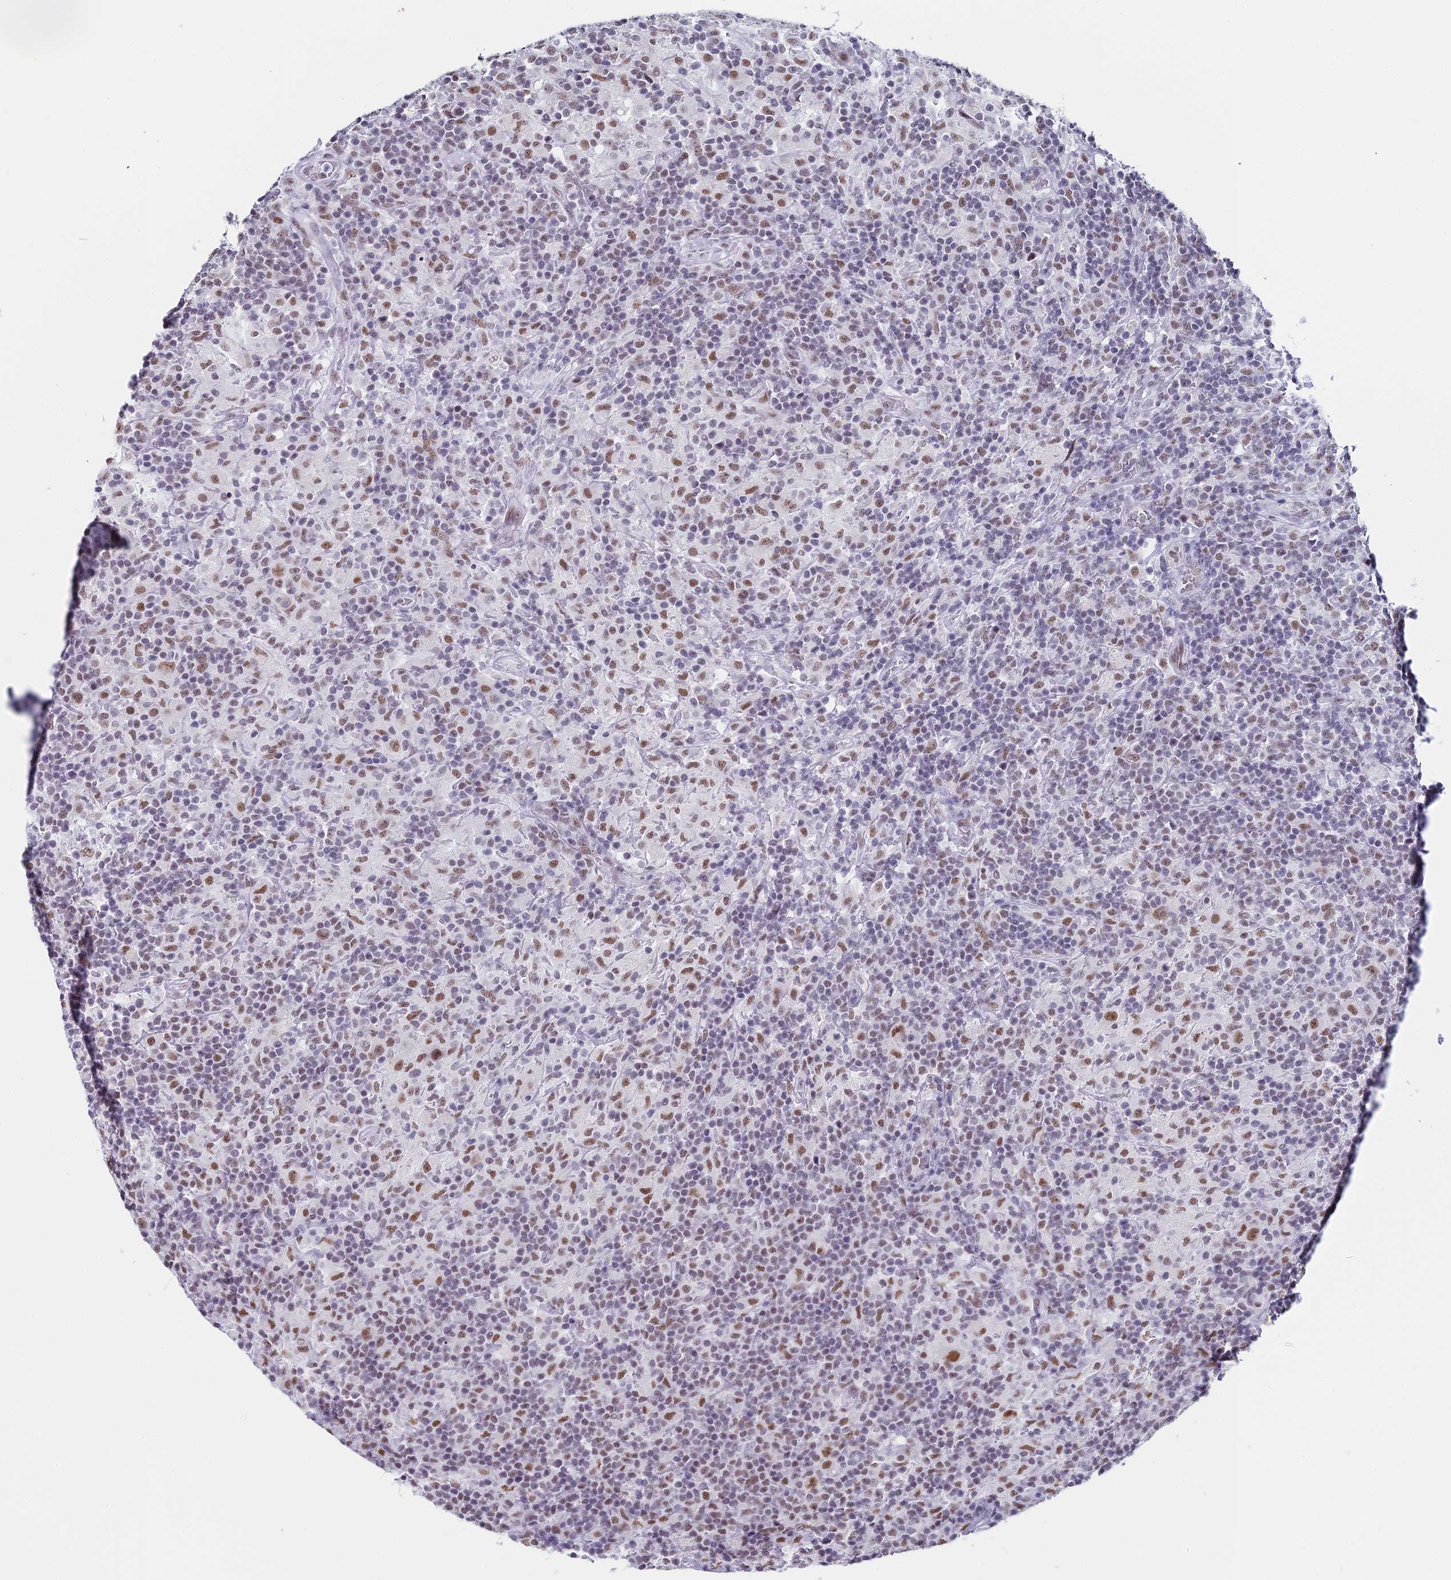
{"staining": {"intensity": "moderate", "quantity": ">75%", "location": "nuclear"}, "tissue": "lymphoma", "cell_type": "Tumor cells", "image_type": "cancer", "snomed": [{"axis": "morphology", "description": "Hodgkin's disease, NOS"}, {"axis": "topography", "description": "Lymph node"}], "caption": "Protein staining displays moderate nuclear staining in about >75% of tumor cells in lymphoma.", "gene": "CD2BP2", "patient": {"sex": "male", "age": 70}}